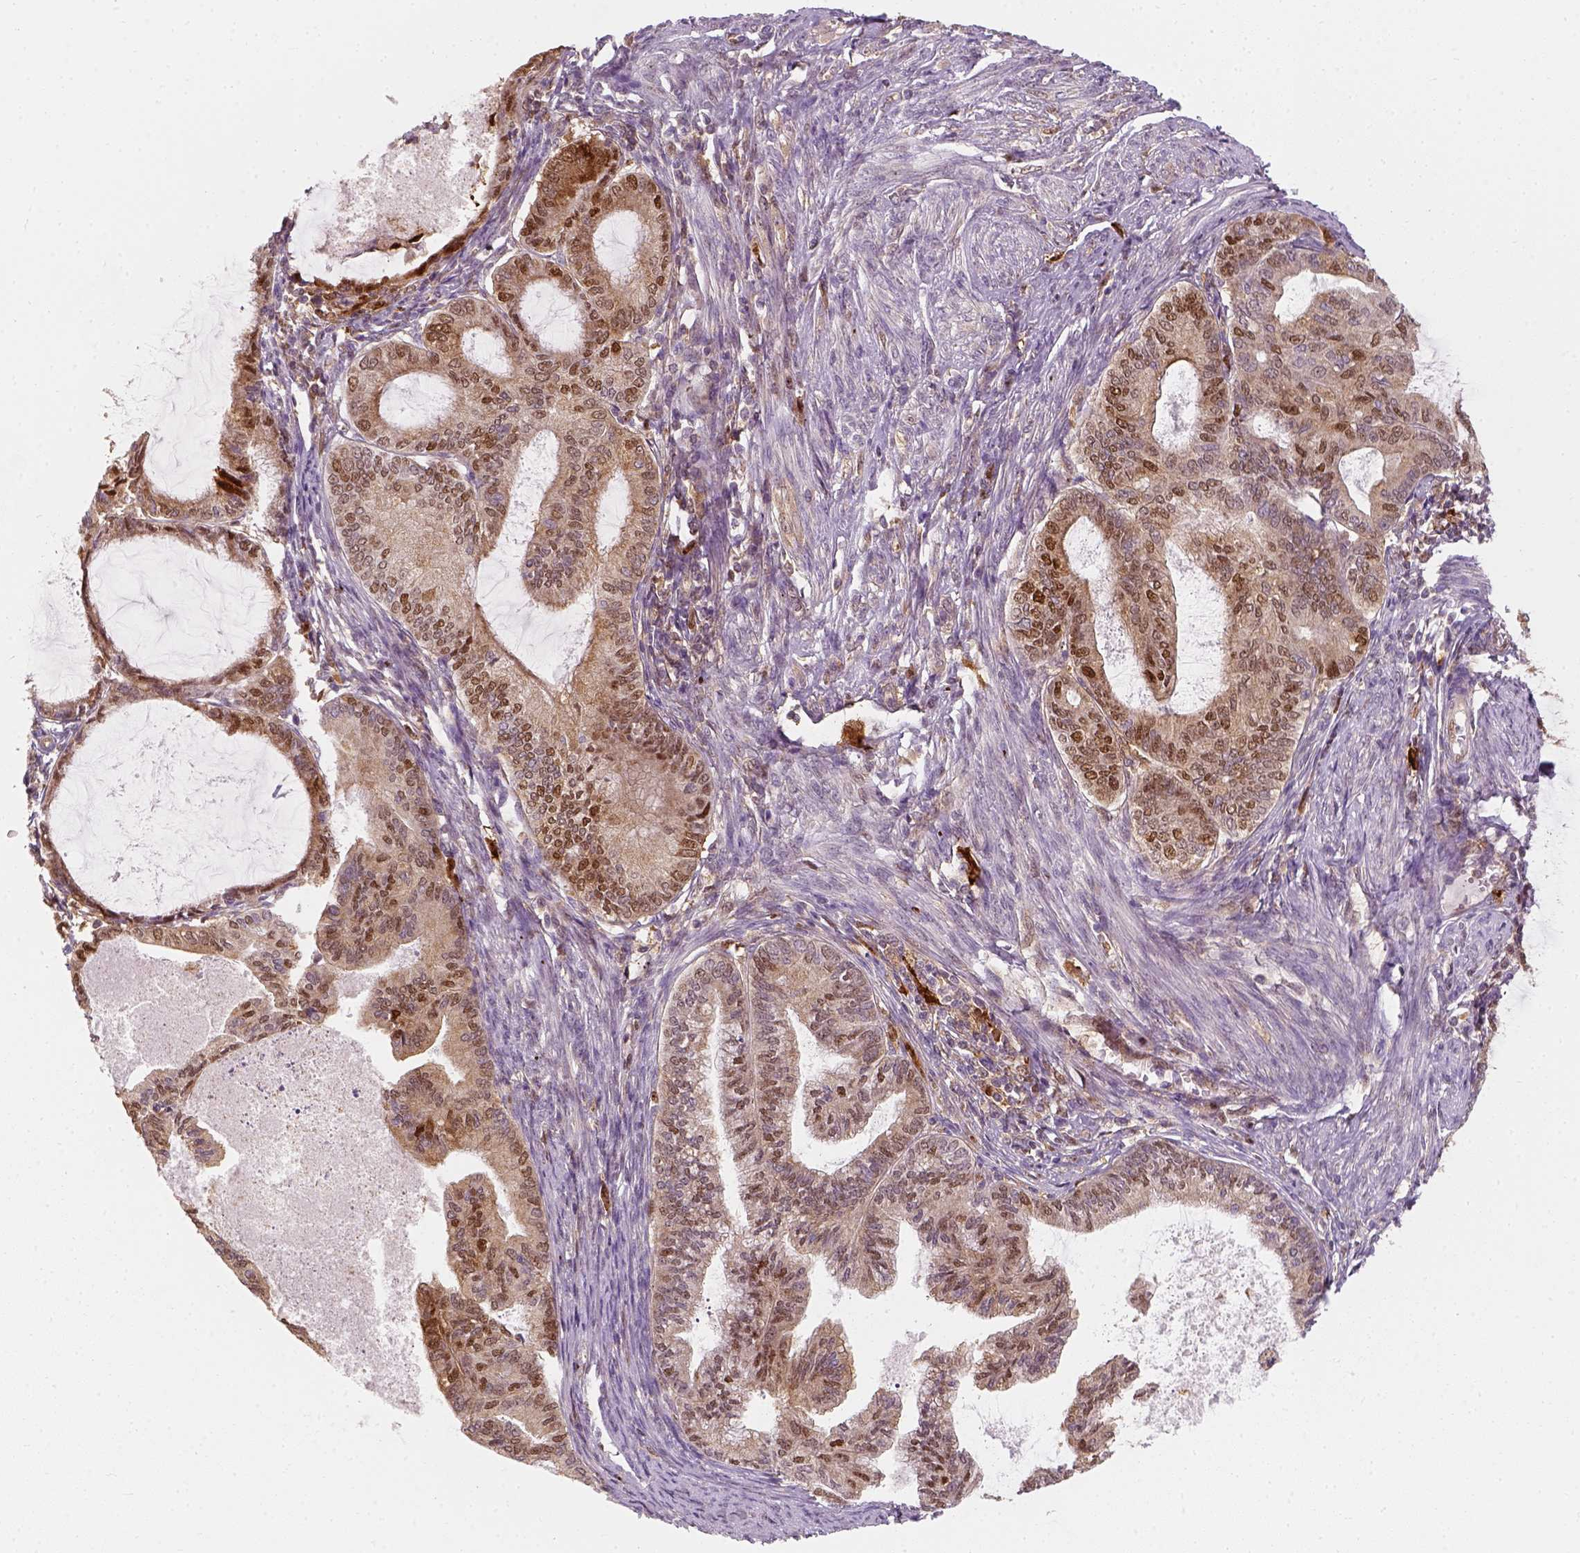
{"staining": {"intensity": "moderate", "quantity": "25%-75%", "location": "nuclear"}, "tissue": "endometrial cancer", "cell_type": "Tumor cells", "image_type": "cancer", "snomed": [{"axis": "morphology", "description": "Adenocarcinoma, NOS"}, {"axis": "topography", "description": "Endometrium"}], "caption": "A medium amount of moderate nuclear staining is present in about 25%-75% of tumor cells in endometrial cancer tissue. (Brightfield microscopy of DAB IHC at high magnification).", "gene": "SQSTM1", "patient": {"sex": "female", "age": 86}}